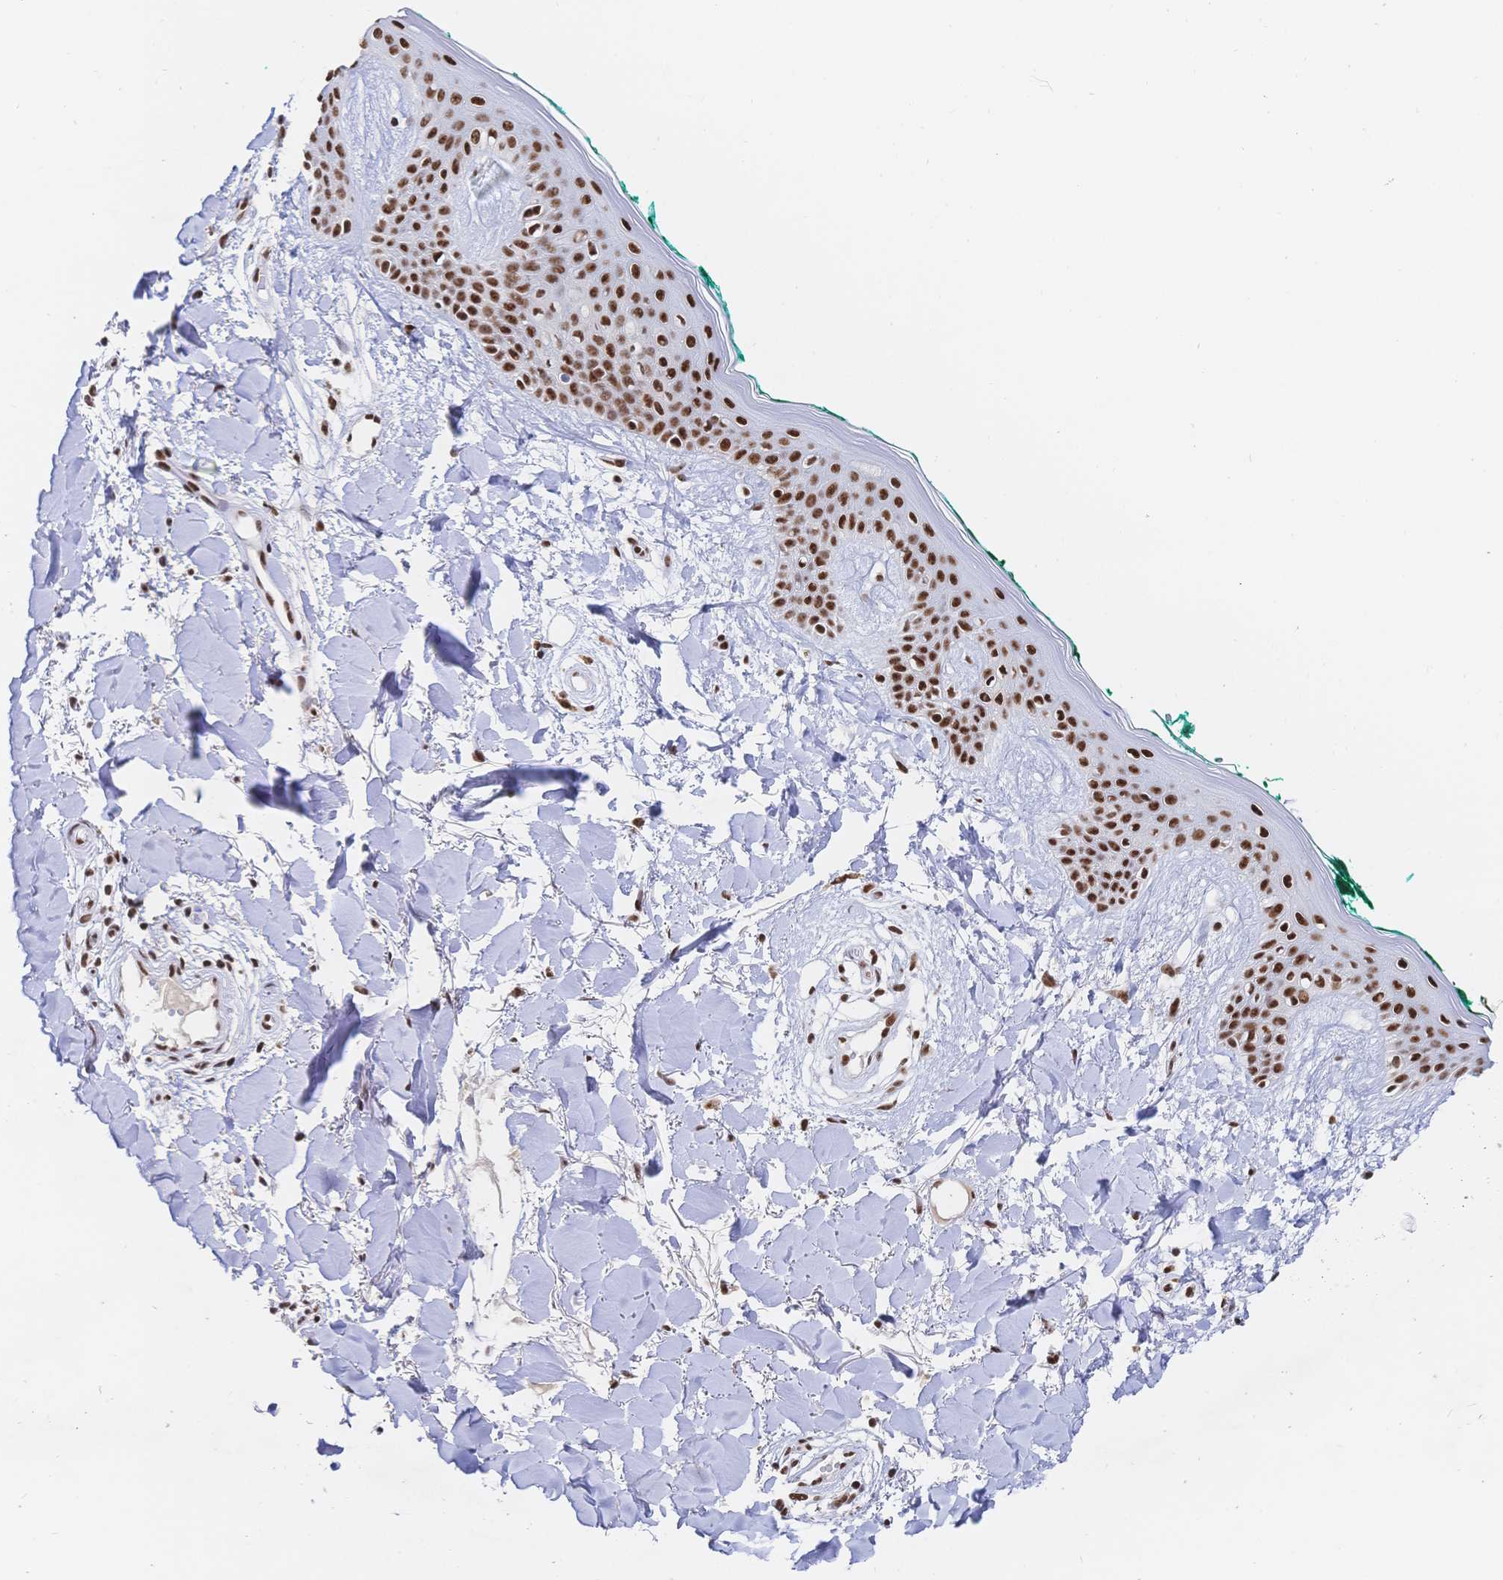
{"staining": {"intensity": "strong", "quantity": ">75%", "location": "nuclear"}, "tissue": "skin", "cell_type": "Fibroblasts", "image_type": "normal", "snomed": [{"axis": "morphology", "description": "Normal tissue, NOS"}, {"axis": "topography", "description": "Skin"}], "caption": "An immunohistochemistry histopathology image of benign tissue is shown. Protein staining in brown shows strong nuclear positivity in skin within fibroblasts. (Brightfield microscopy of DAB IHC at high magnification).", "gene": "SRSF1", "patient": {"sex": "female", "age": 34}}